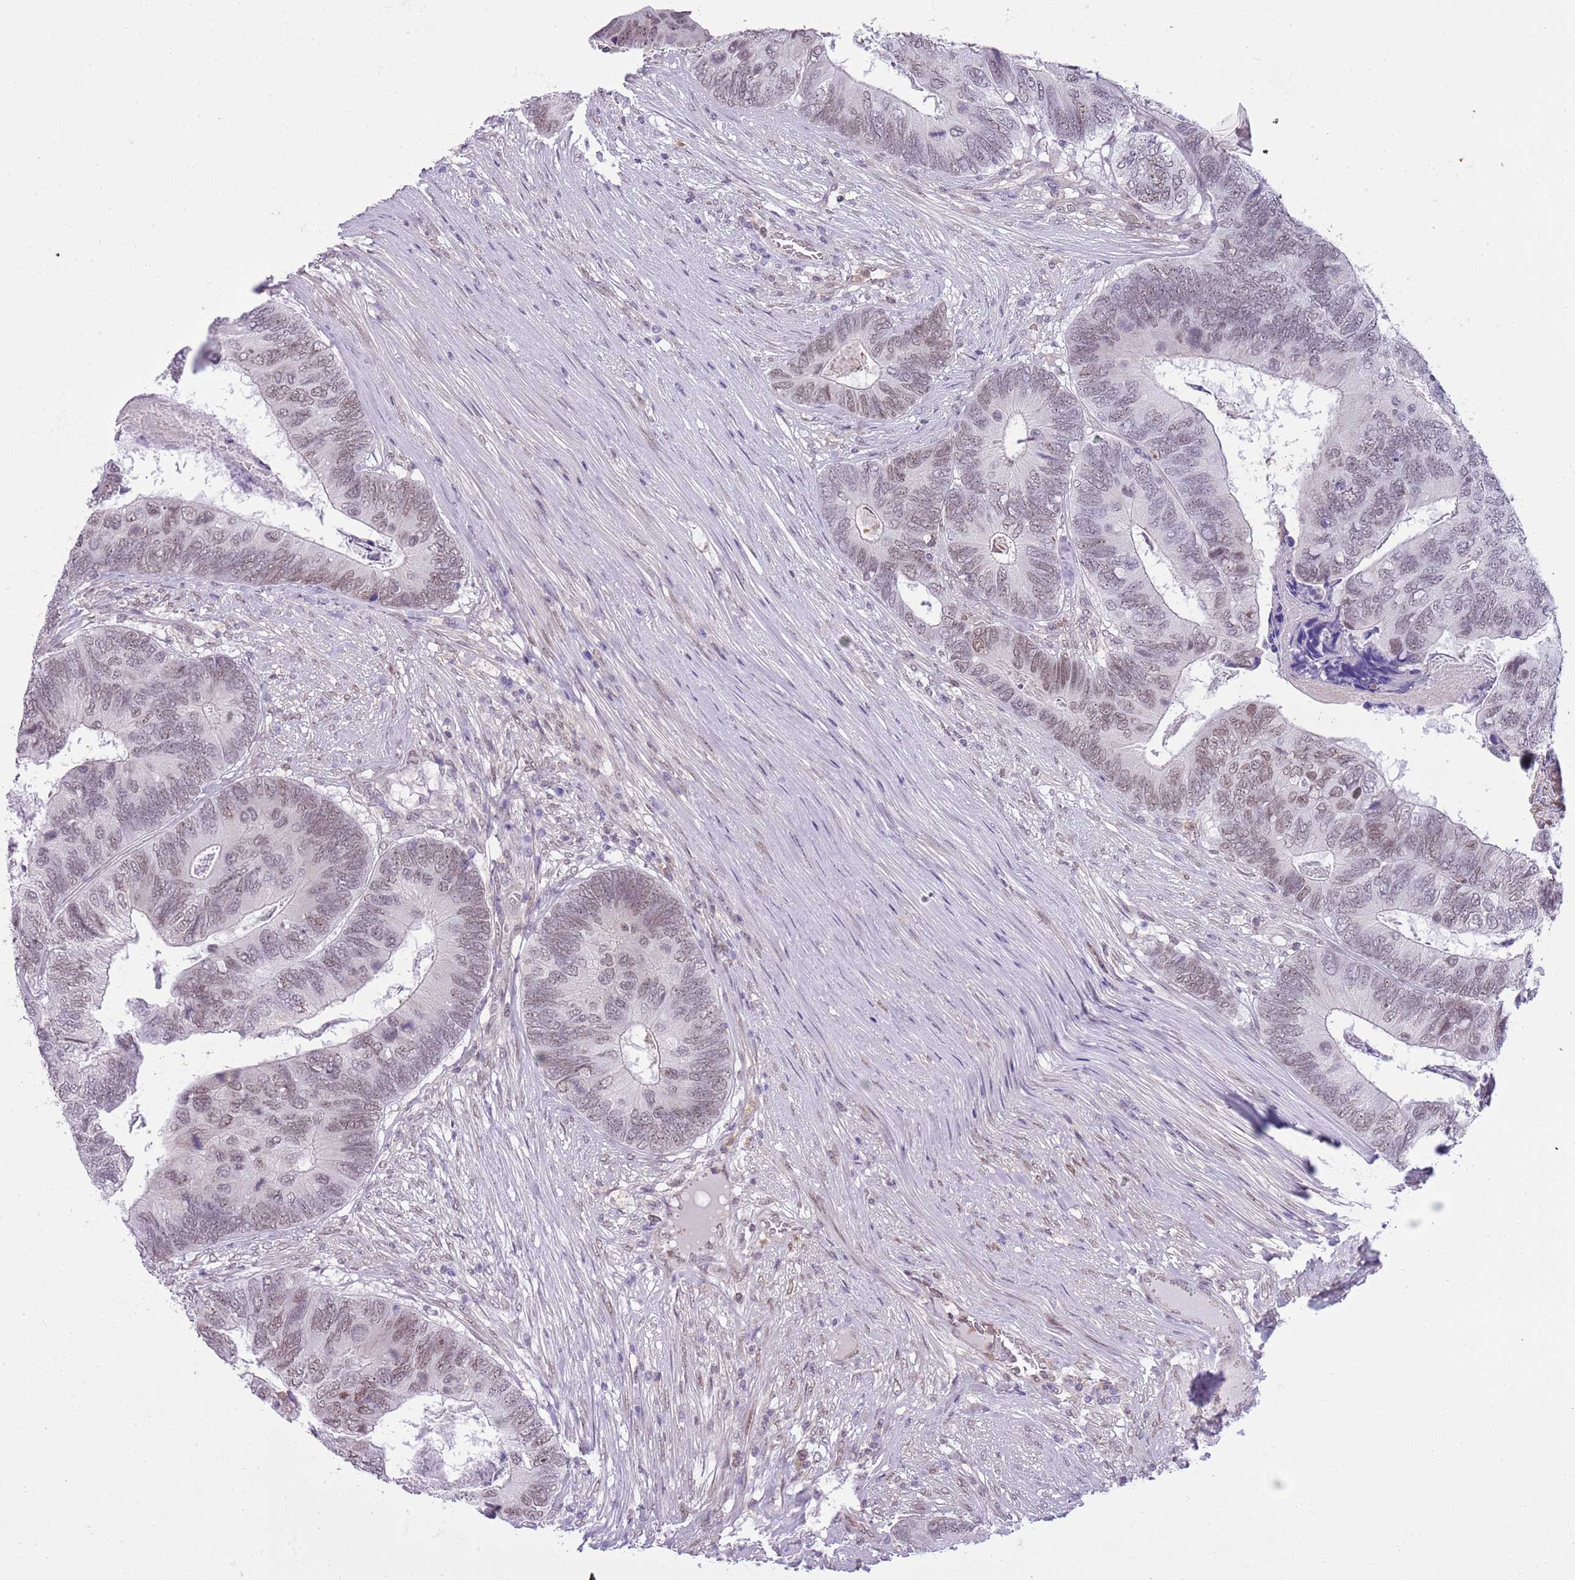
{"staining": {"intensity": "weak", "quantity": "25%-75%", "location": "nuclear"}, "tissue": "colorectal cancer", "cell_type": "Tumor cells", "image_type": "cancer", "snomed": [{"axis": "morphology", "description": "Adenocarcinoma, NOS"}, {"axis": "topography", "description": "Colon"}], "caption": "The micrograph displays staining of adenocarcinoma (colorectal), revealing weak nuclear protein expression (brown color) within tumor cells. (Stains: DAB (3,3'-diaminobenzidine) in brown, nuclei in blue, Microscopy: brightfield microscopy at high magnification).", "gene": "DHX32", "patient": {"sex": "female", "age": 67}}